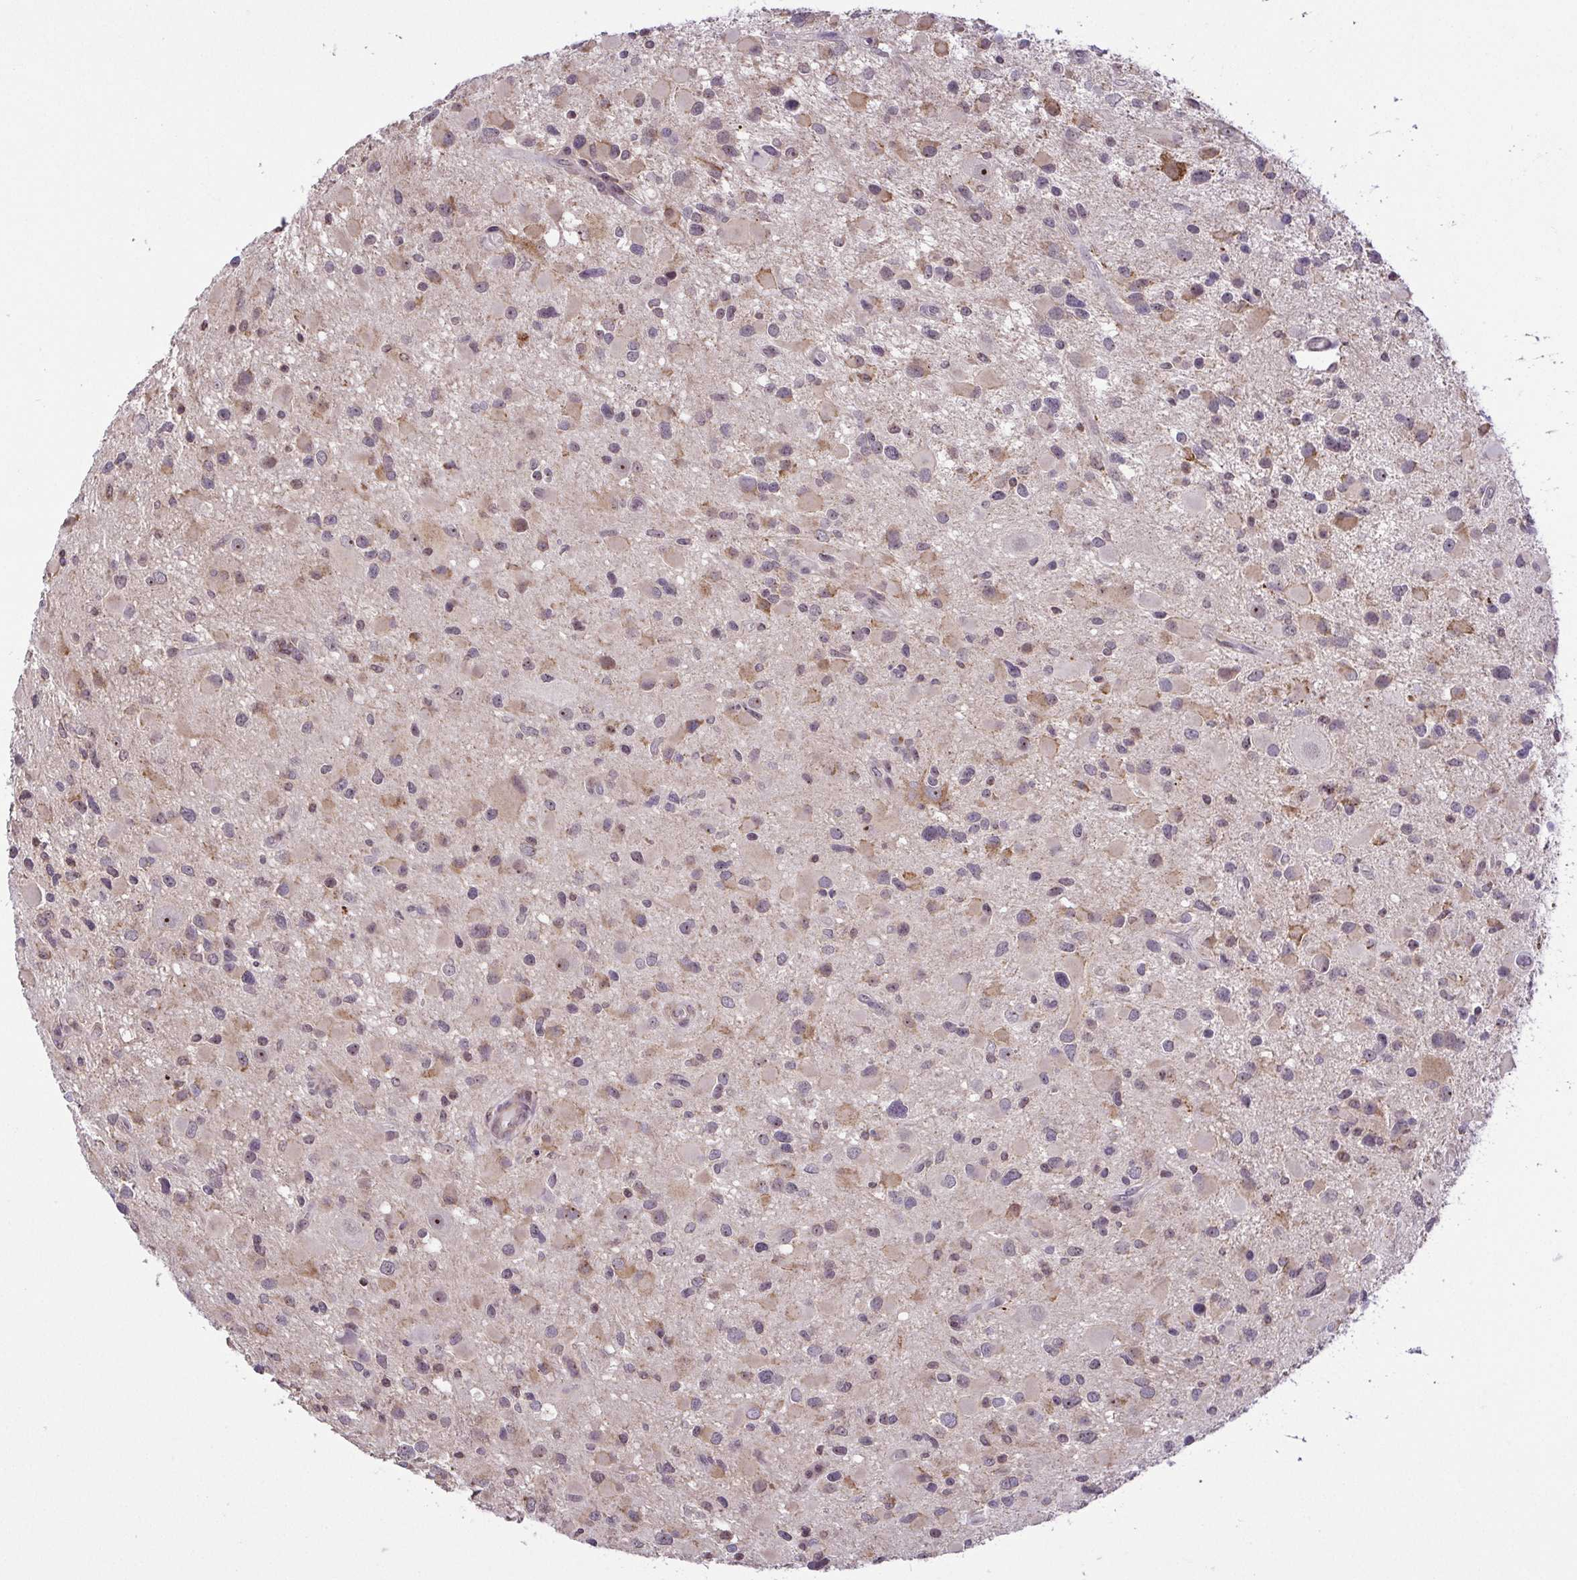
{"staining": {"intensity": "weak", "quantity": "25%-75%", "location": "cytoplasmic/membranous,nuclear"}, "tissue": "glioma", "cell_type": "Tumor cells", "image_type": "cancer", "snomed": [{"axis": "morphology", "description": "Glioma, malignant, Low grade"}, {"axis": "topography", "description": "Brain"}], "caption": "IHC of glioma reveals low levels of weak cytoplasmic/membranous and nuclear positivity in approximately 25%-75% of tumor cells.", "gene": "RSL24D1", "patient": {"sex": "female", "age": 32}}